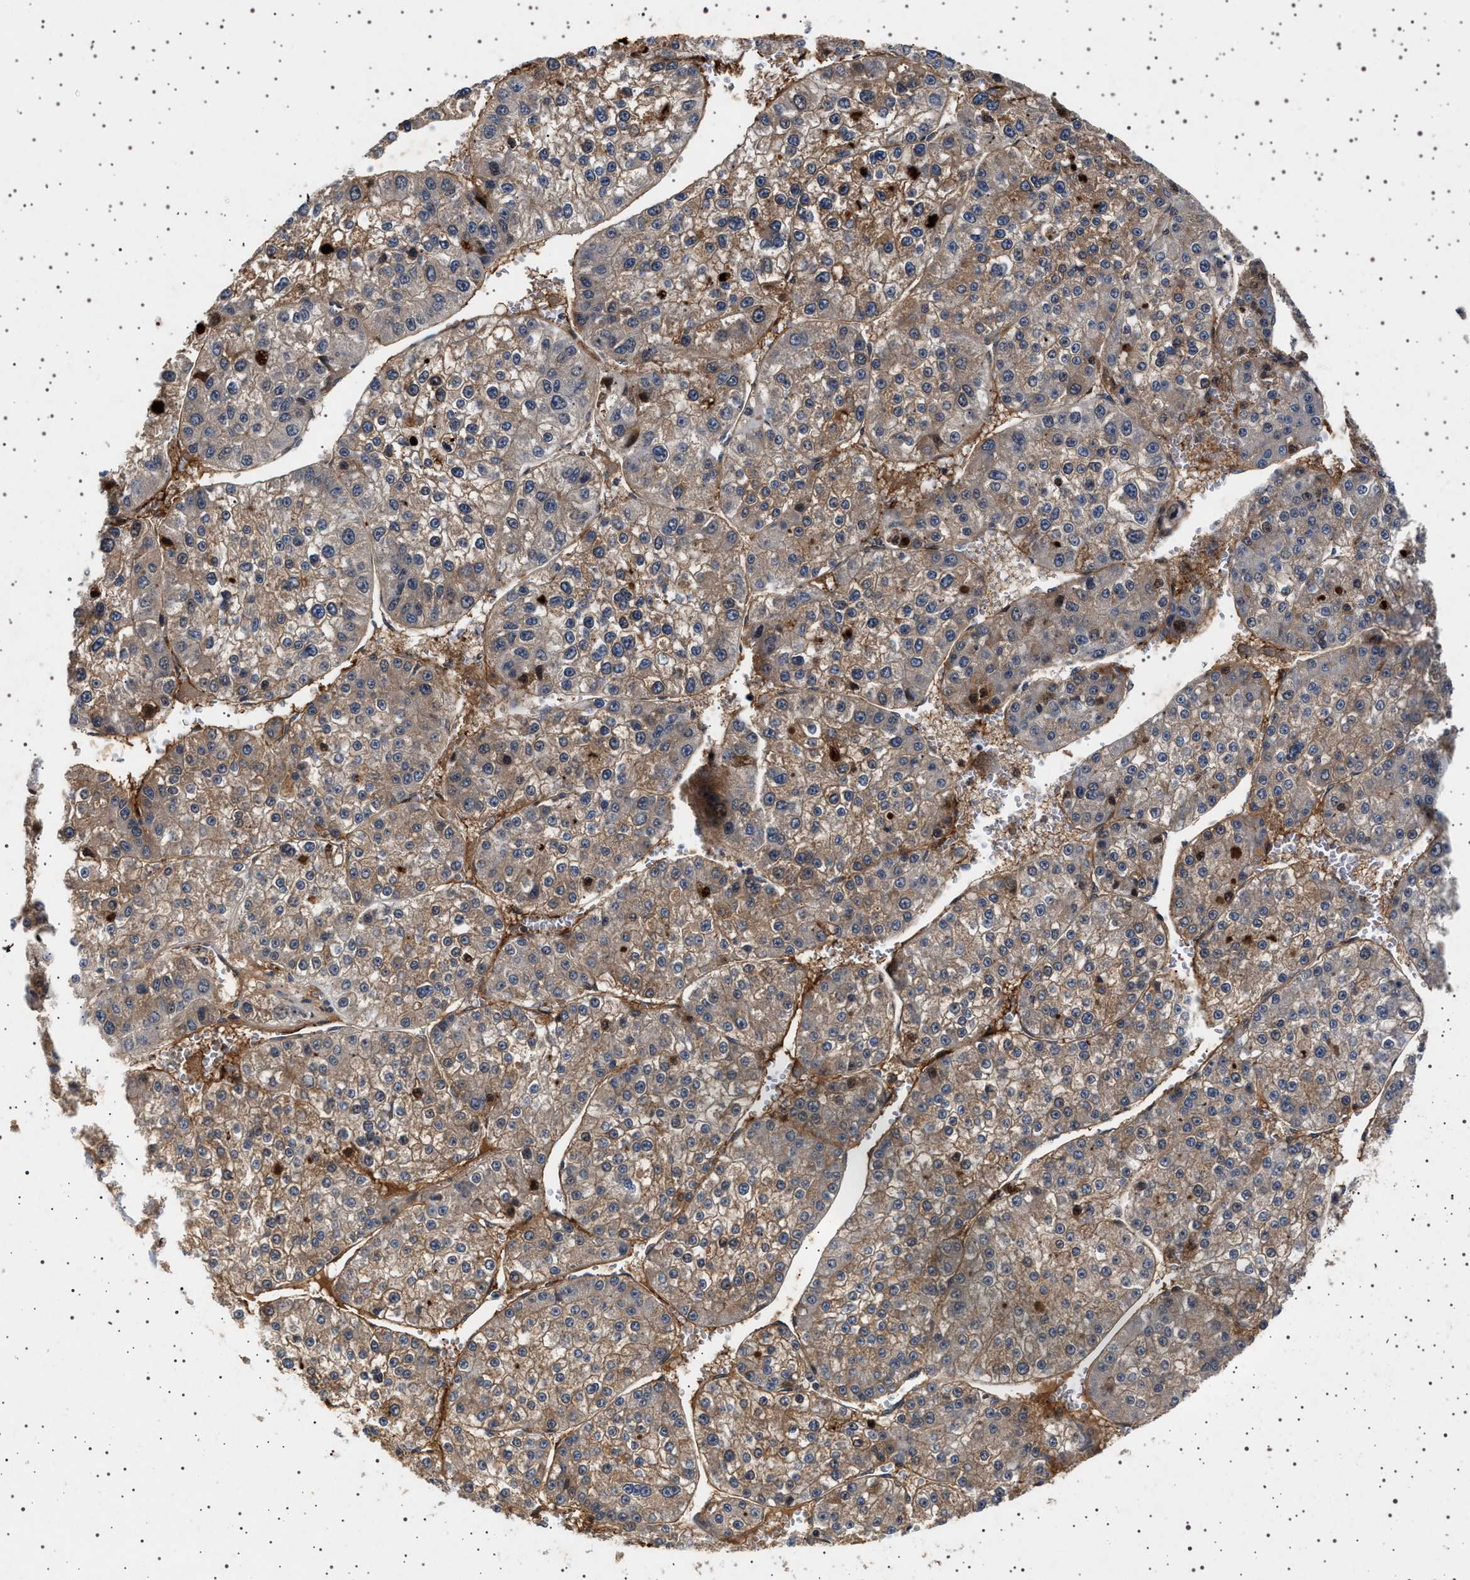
{"staining": {"intensity": "moderate", "quantity": "<25%", "location": "cytoplasmic/membranous"}, "tissue": "liver cancer", "cell_type": "Tumor cells", "image_type": "cancer", "snomed": [{"axis": "morphology", "description": "Carcinoma, Hepatocellular, NOS"}, {"axis": "topography", "description": "Liver"}], "caption": "Tumor cells show moderate cytoplasmic/membranous positivity in approximately <25% of cells in liver hepatocellular carcinoma.", "gene": "FICD", "patient": {"sex": "female", "age": 73}}